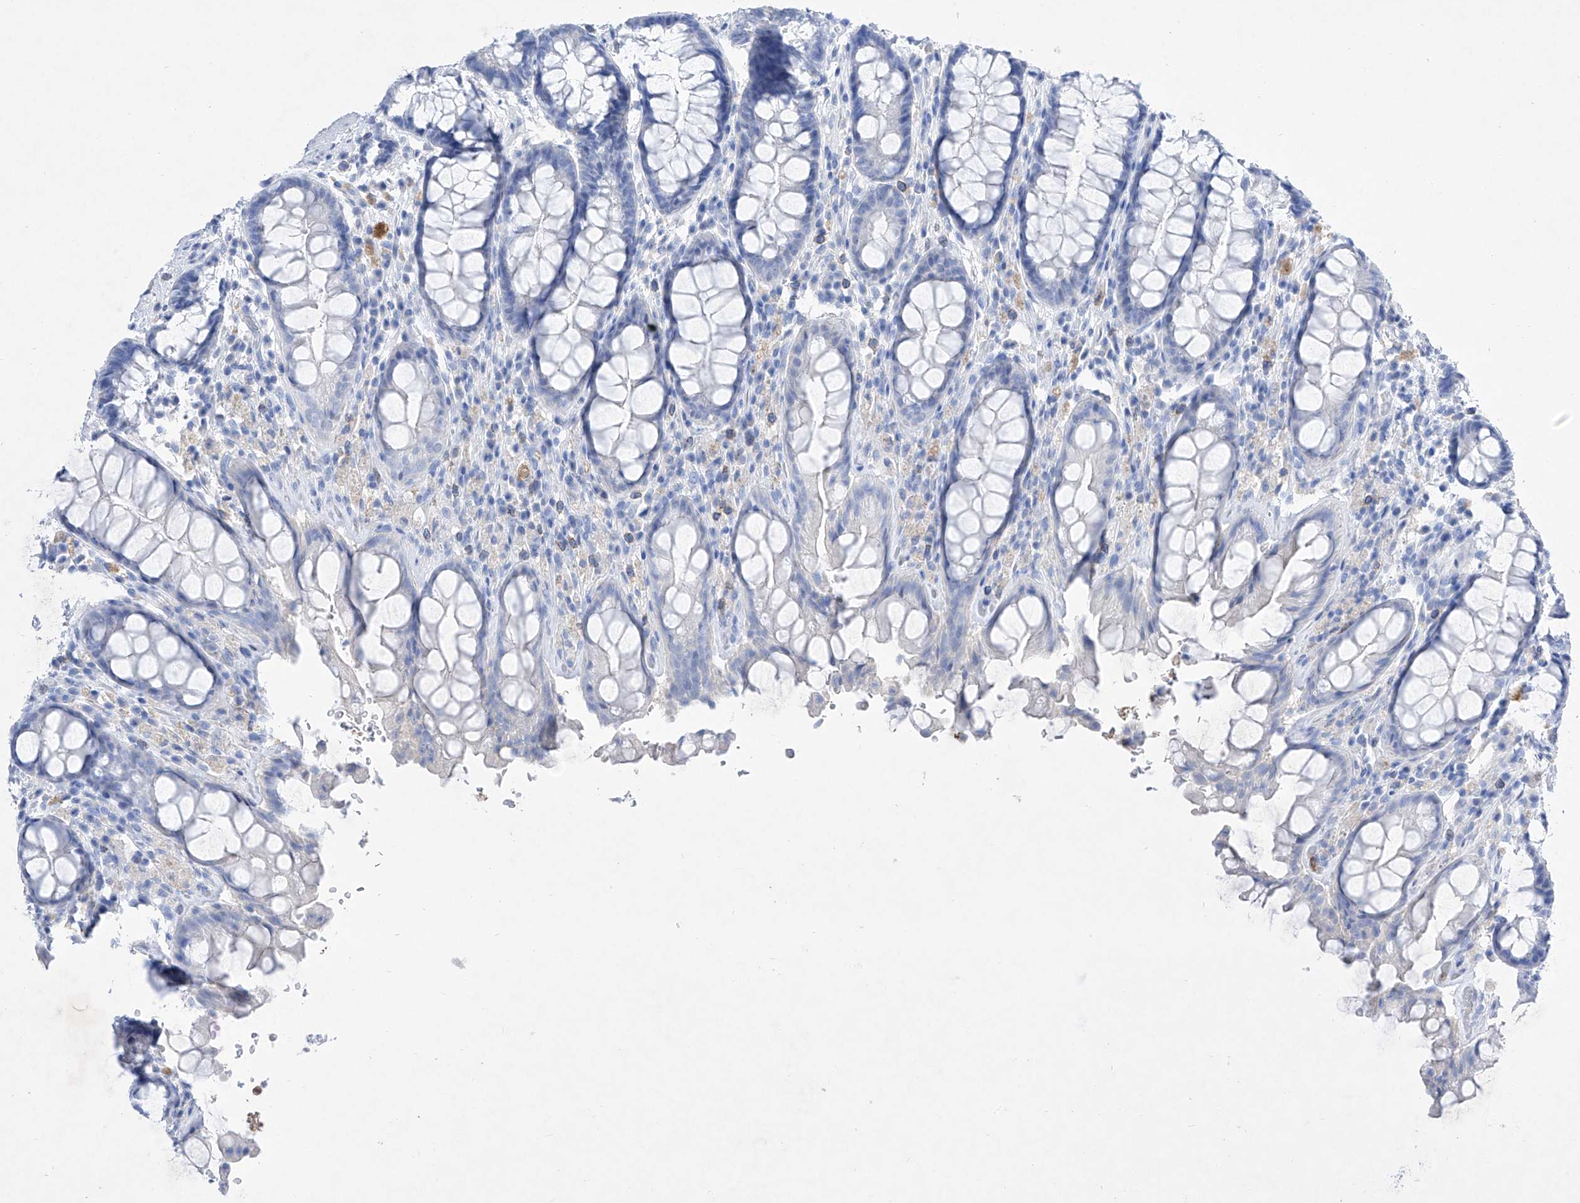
{"staining": {"intensity": "negative", "quantity": "none", "location": "none"}, "tissue": "rectum", "cell_type": "Glandular cells", "image_type": "normal", "snomed": [{"axis": "morphology", "description": "Normal tissue, NOS"}, {"axis": "topography", "description": "Rectum"}], "caption": "A high-resolution micrograph shows immunohistochemistry (IHC) staining of normal rectum, which exhibits no significant expression in glandular cells. (IHC, brightfield microscopy, high magnification).", "gene": "TM7SF2", "patient": {"sex": "male", "age": 64}}